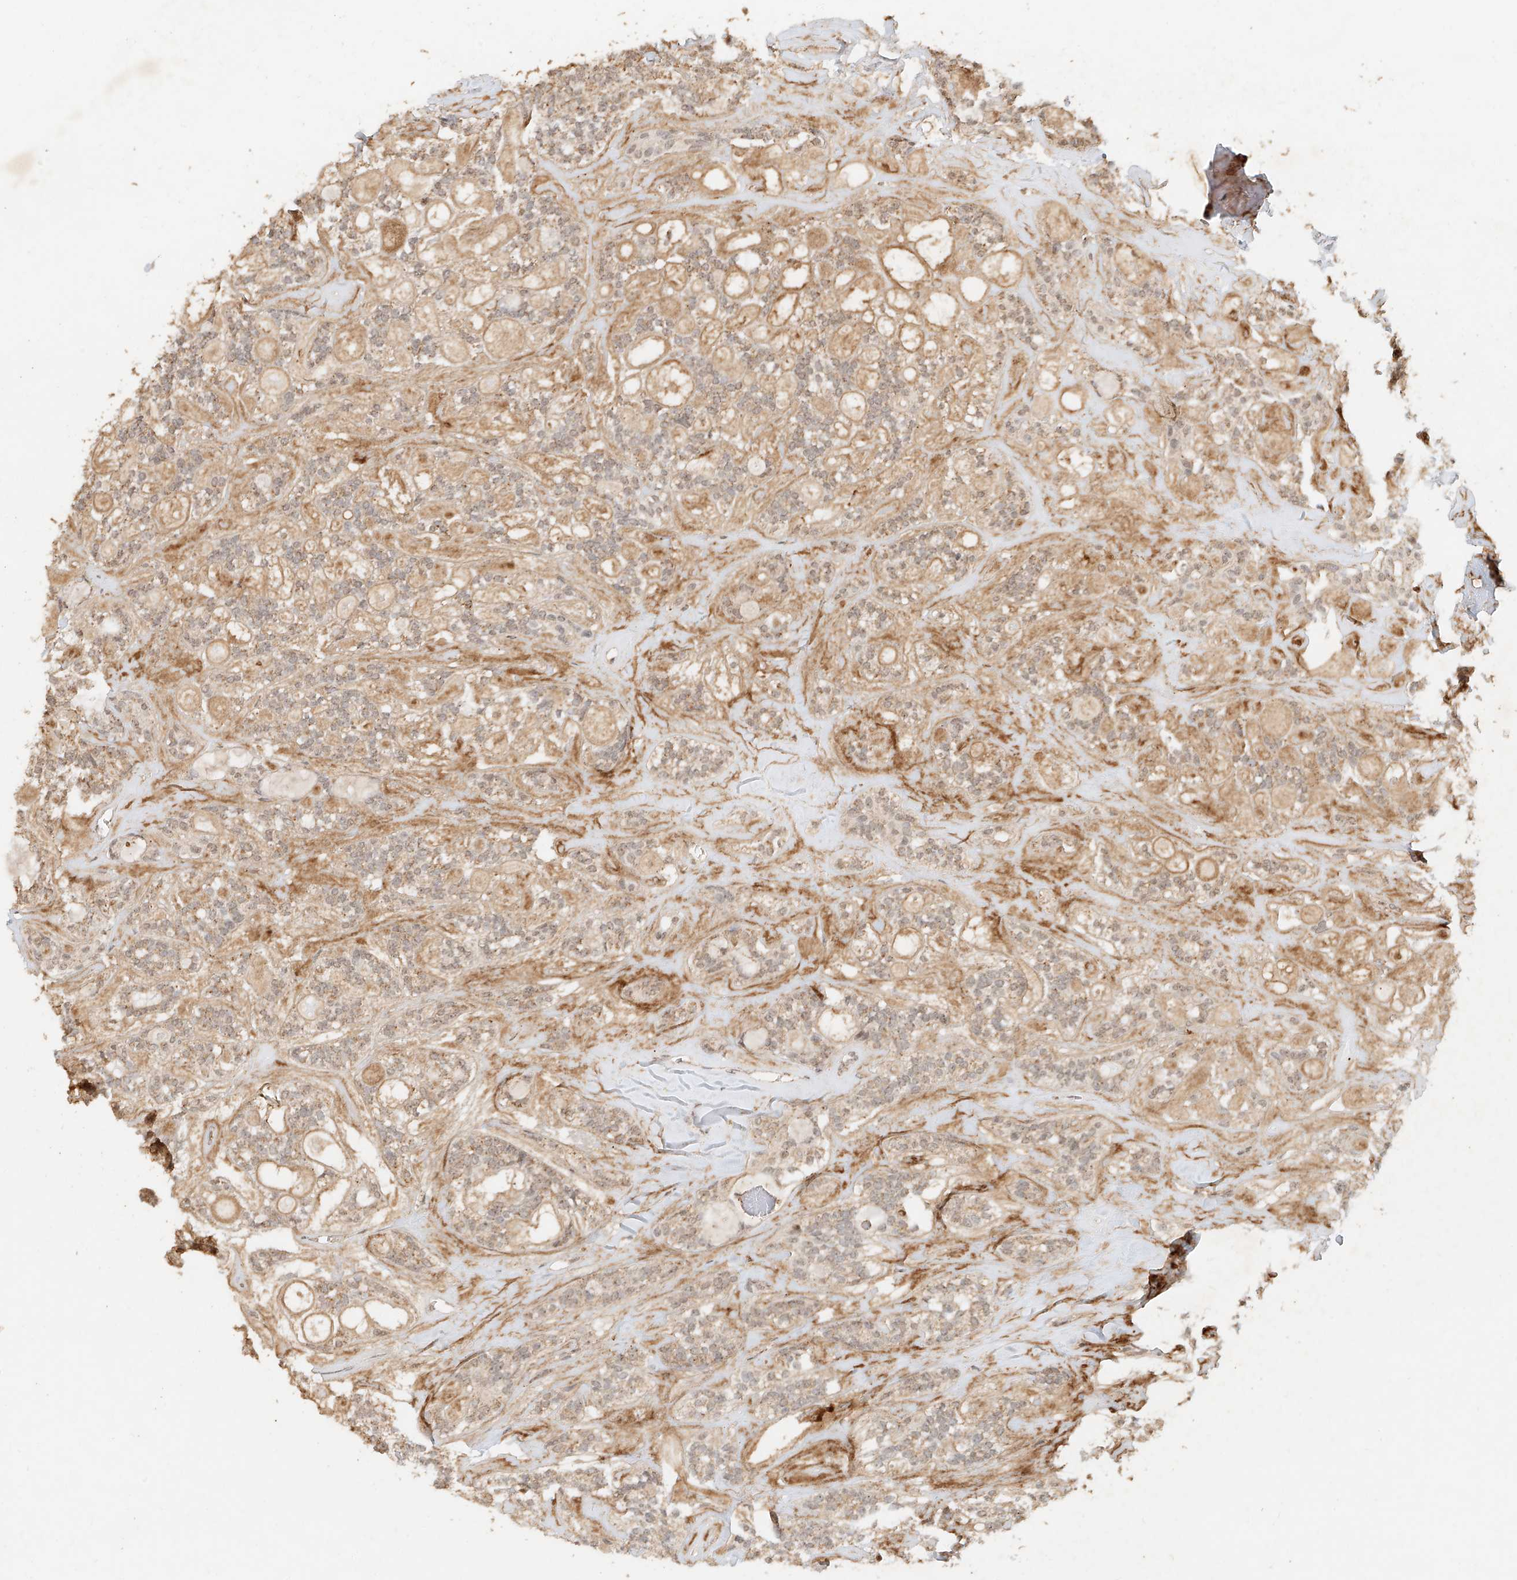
{"staining": {"intensity": "moderate", "quantity": ">75%", "location": "cytoplasmic/membranous"}, "tissue": "head and neck cancer", "cell_type": "Tumor cells", "image_type": "cancer", "snomed": [{"axis": "morphology", "description": "Adenocarcinoma, NOS"}, {"axis": "topography", "description": "Head-Neck"}], "caption": "Protein expression analysis of human head and neck cancer (adenocarcinoma) reveals moderate cytoplasmic/membranous positivity in about >75% of tumor cells. (DAB IHC with brightfield microscopy, high magnification).", "gene": "CXorf58", "patient": {"sex": "male", "age": 66}}